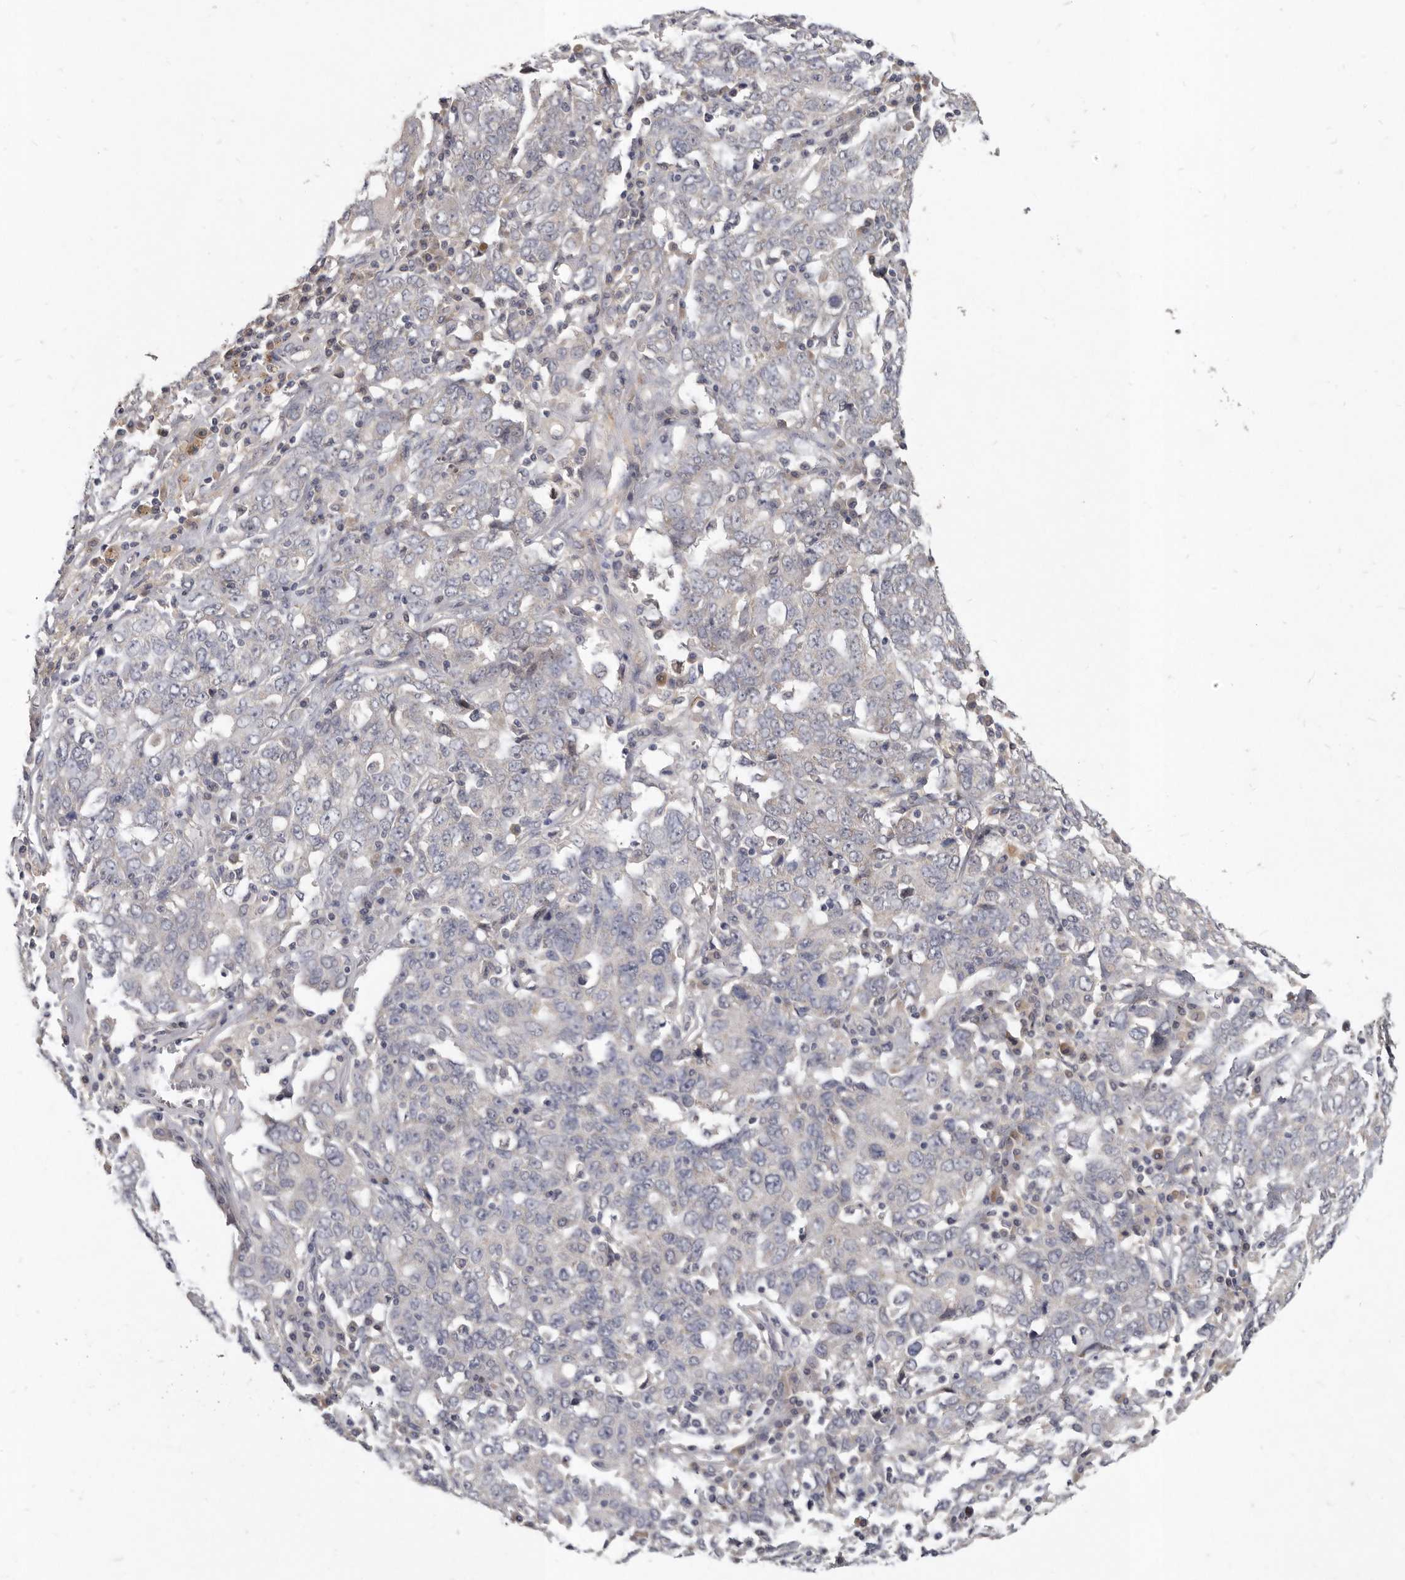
{"staining": {"intensity": "negative", "quantity": "none", "location": "none"}, "tissue": "ovarian cancer", "cell_type": "Tumor cells", "image_type": "cancer", "snomed": [{"axis": "morphology", "description": "Carcinoma, endometroid"}, {"axis": "topography", "description": "Ovary"}], "caption": "Ovarian cancer was stained to show a protein in brown. There is no significant staining in tumor cells.", "gene": "SLC22A1", "patient": {"sex": "female", "age": 62}}